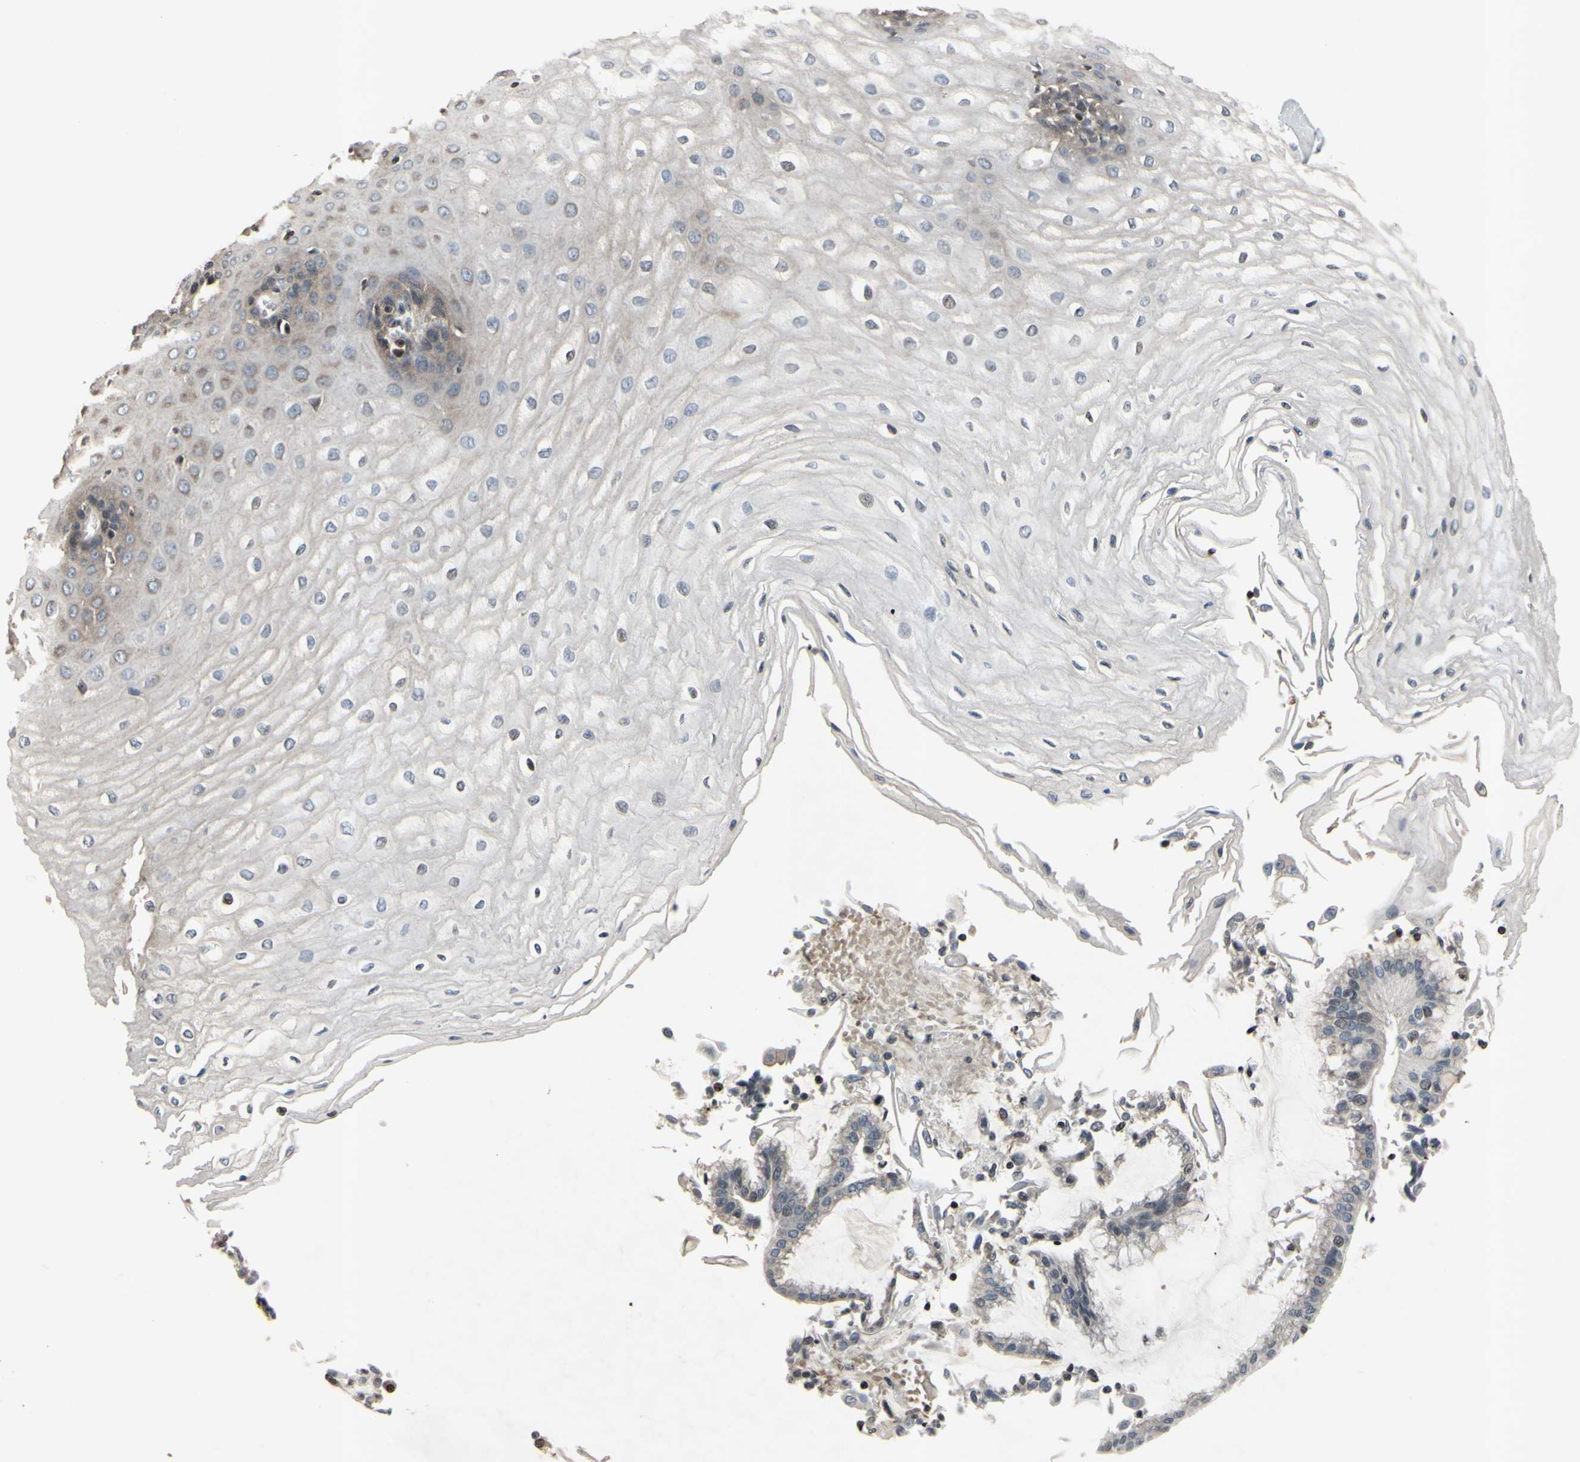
{"staining": {"intensity": "weak", "quantity": "<25%", "location": "cytoplasmic/membranous"}, "tissue": "esophagus", "cell_type": "Squamous epithelial cells", "image_type": "normal", "snomed": [{"axis": "morphology", "description": "Normal tissue, NOS"}, {"axis": "morphology", "description": "Squamous cell carcinoma, NOS"}, {"axis": "topography", "description": "Esophagus"}], "caption": "Squamous epithelial cells are negative for brown protein staining in benign esophagus. Nuclei are stained in blue.", "gene": "ARG1", "patient": {"sex": "male", "age": 65}}